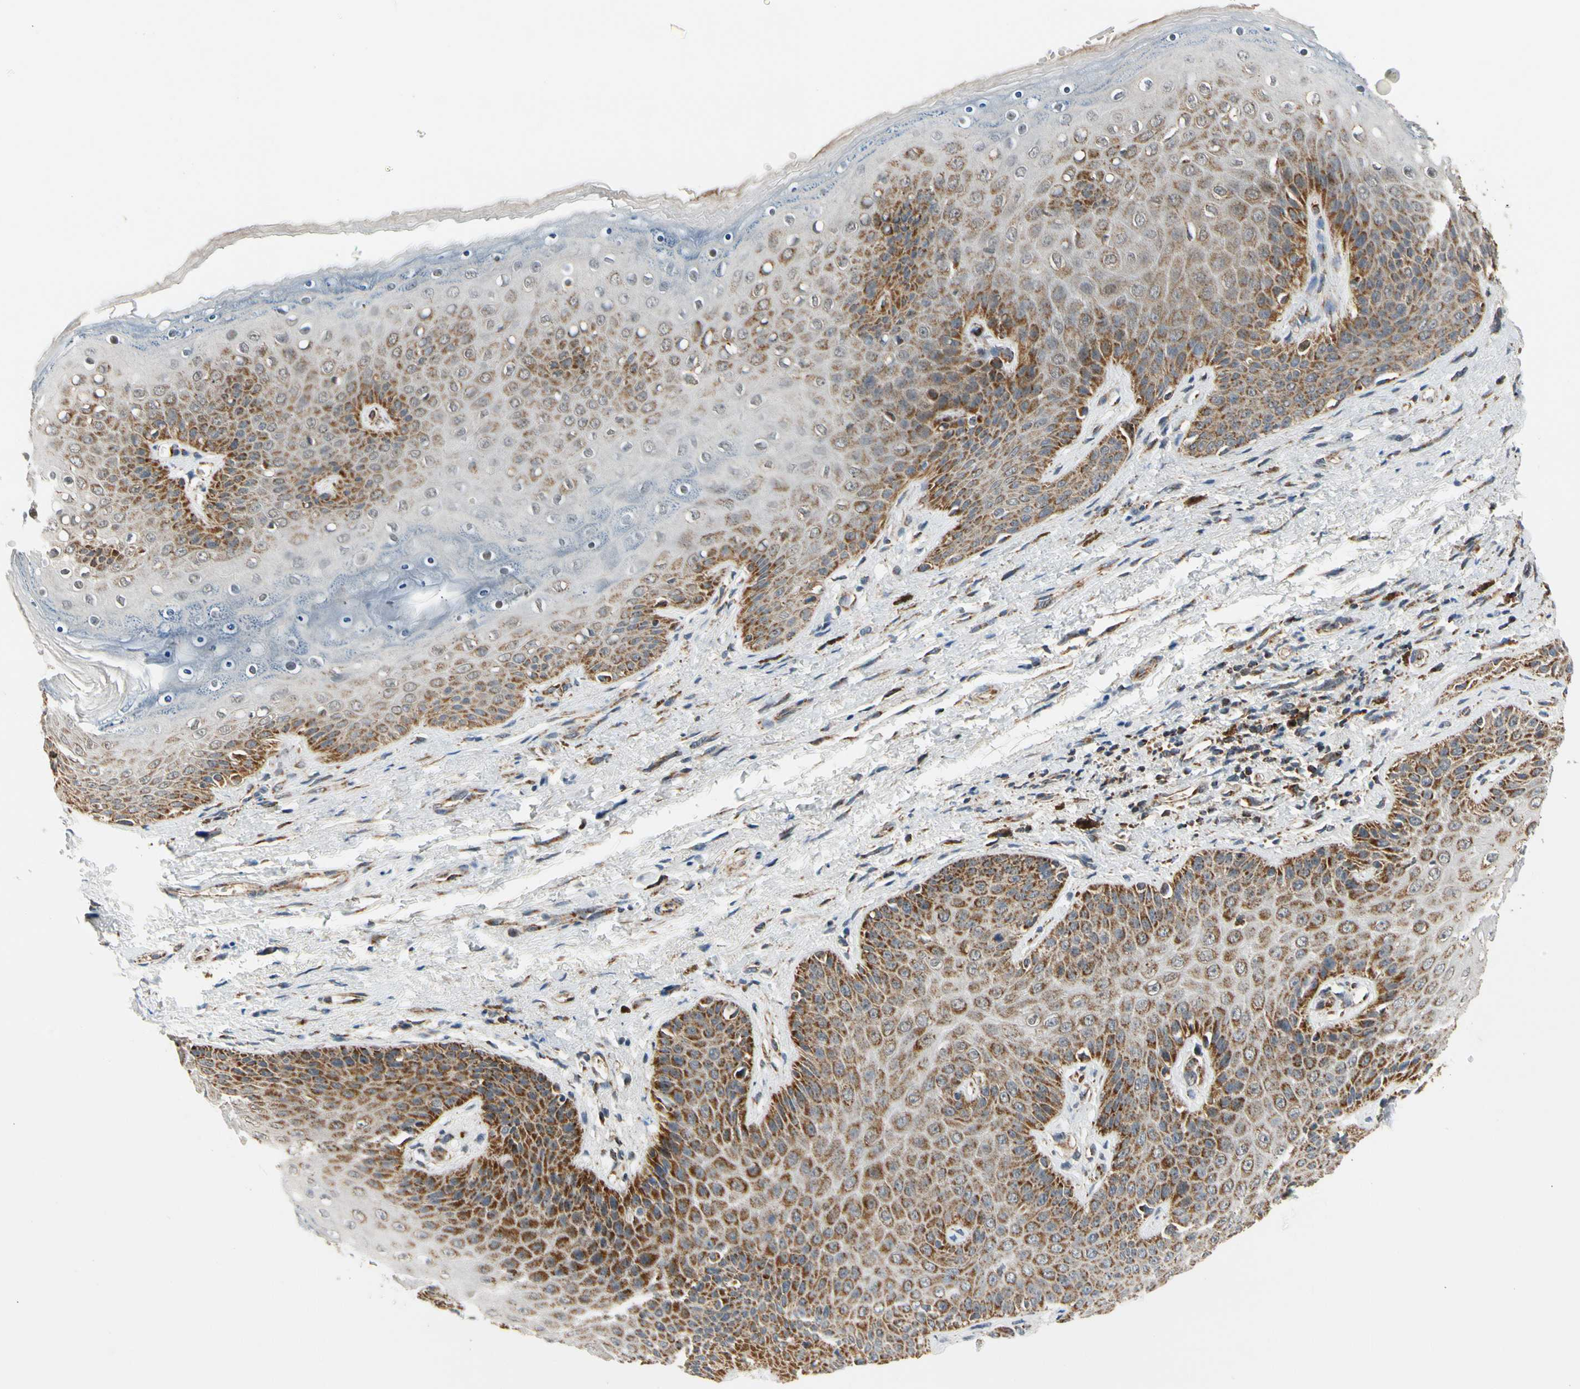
{"staining": {"intensity": "moderate", "quantity": "25%-75%", "location": "cytoplasmic/membranous"}, "tissue": "skin", "cell_type": "Epidermal cells", "image_type": "normal", "snomed": [{"axis": "morphology", "description": "Normal tissue, NOS"}, {"axis": "topography", "description": "Anal"}], "caption": "An image showing moderate cytoplasmic/membranous expression in approximately 25%-75% of epidermal cells in unremarkable skin, as visualized by brown immunohistochemical staining.", "gene": "KHDC4", "patient": {"sex": "female", "age": 46}}